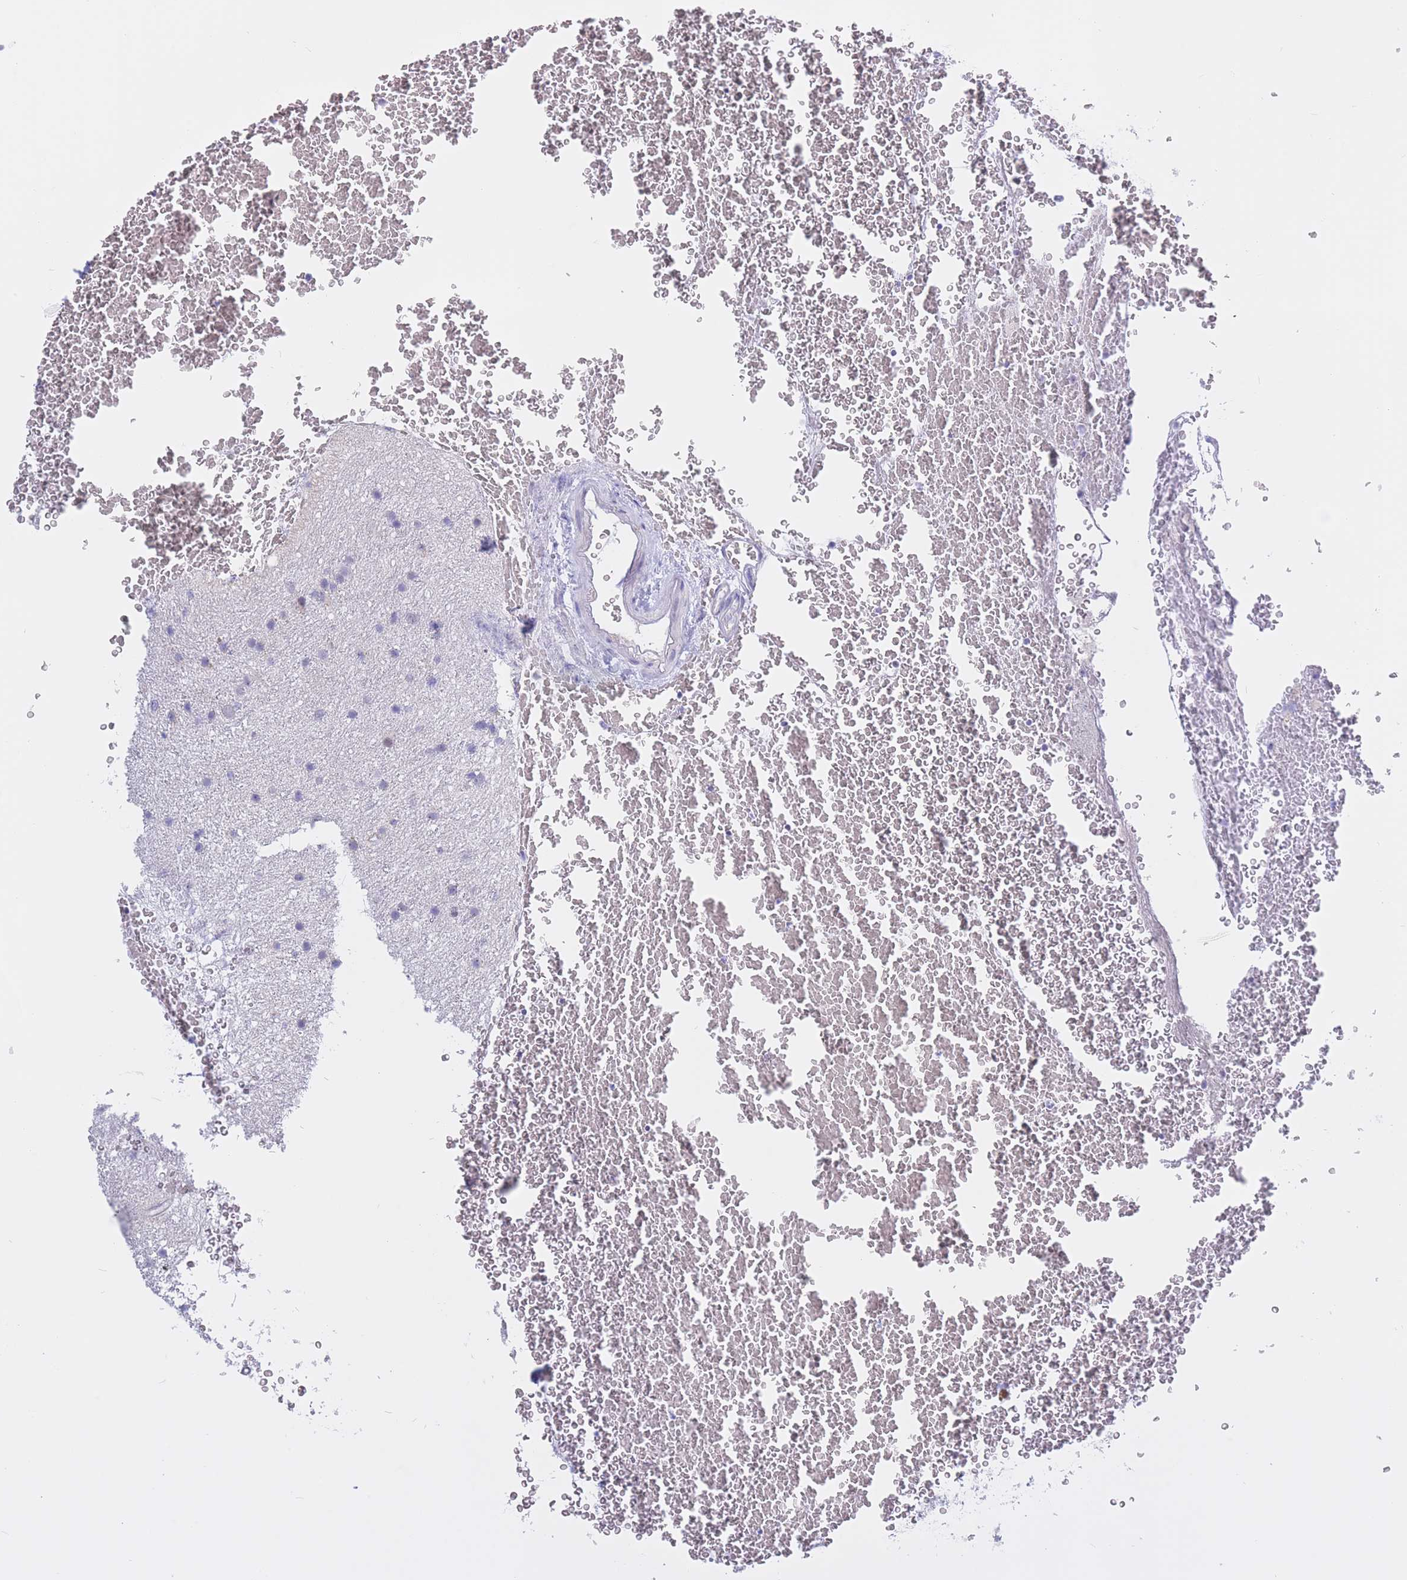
{"staining": {"intensity": "negative", "quantity": "none", "location": "none"}, "tissue": "glioma", "cell_type": "Tumor cells", "image_type": "cancer", "snomed": [{"axis": "morphology", "description": "Glioma, malignant, Low grade"}, {"axis": "topography", "description": "Cerebral cortex"}], "caption": "DAB immunohistochemical staining of glioma exhibits no significant staining in tumor cells.", "gene": "BOP1", "patient": {"sex": "female", "age": 39}}